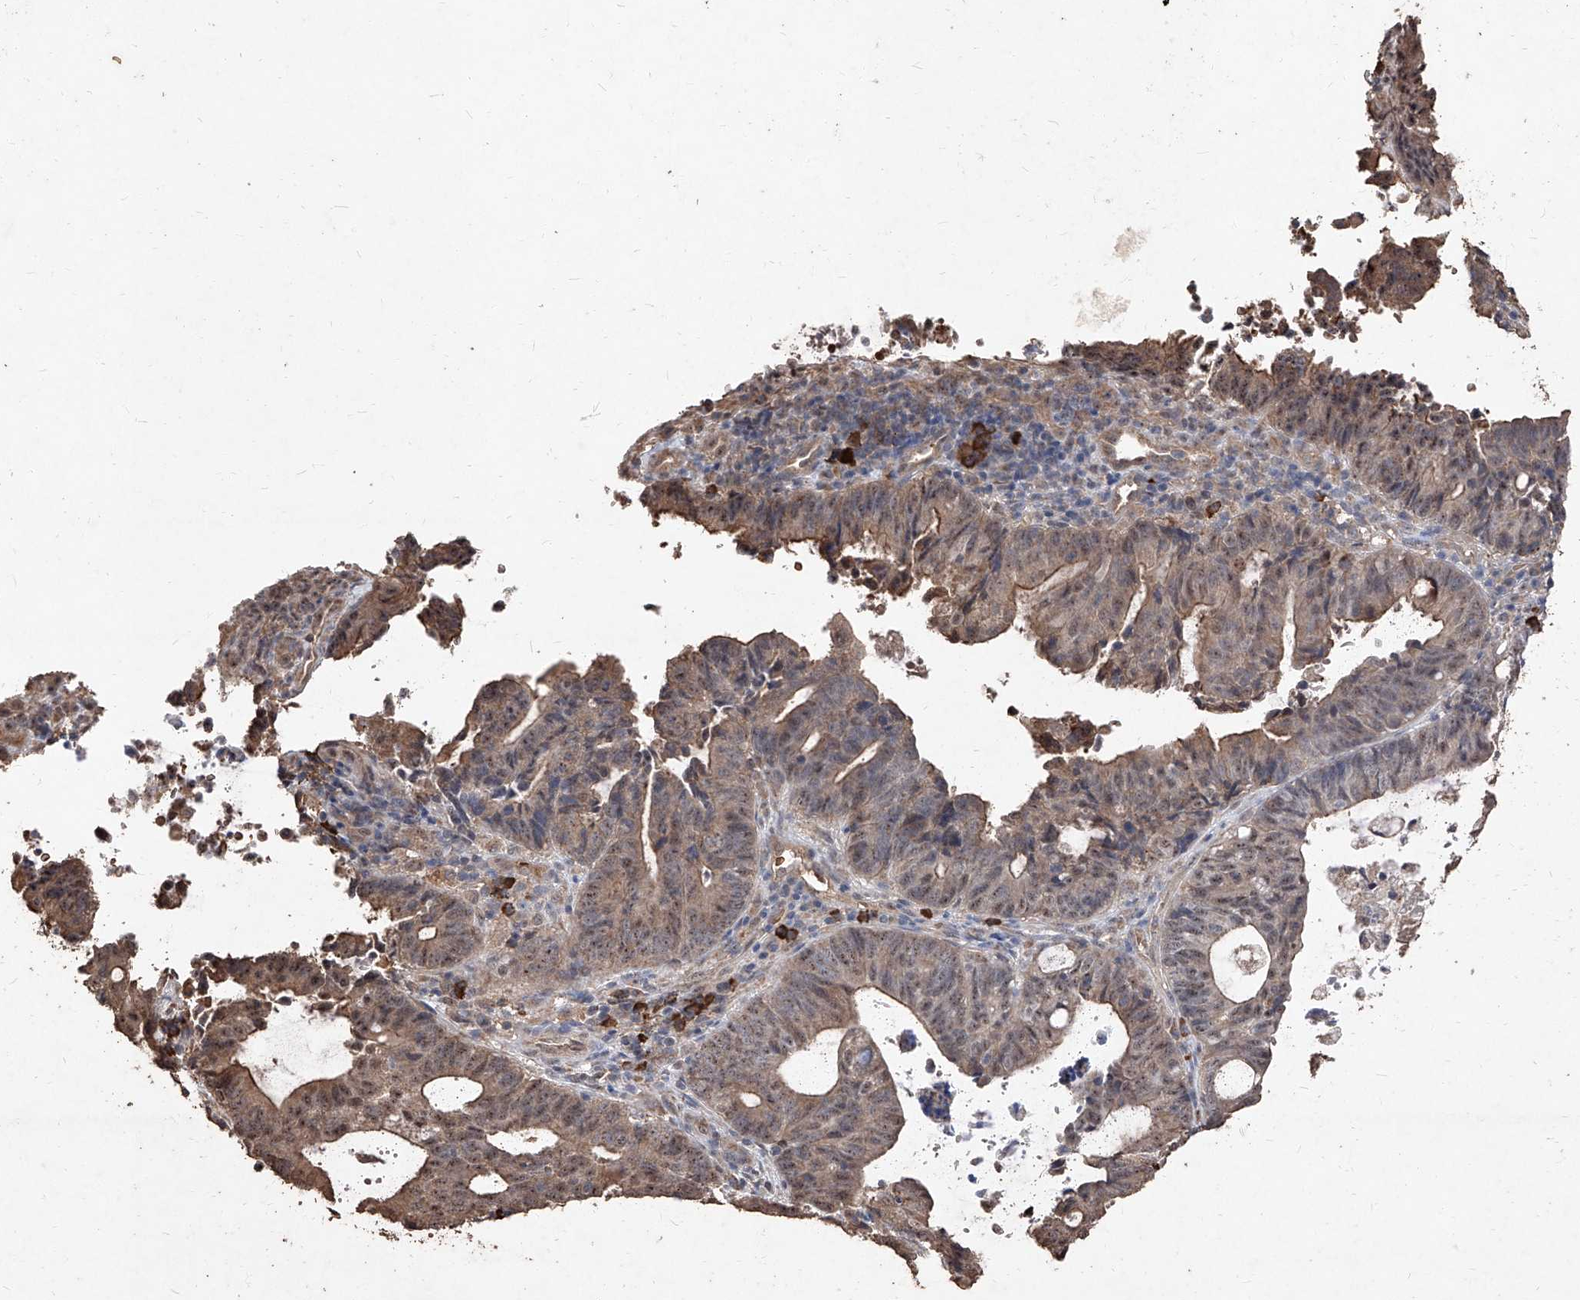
{"staining": {"intensity": "moderate", "quantity": ">75%", "location": "cytoplasmic/membranous,nuclear"}, "tissue": "endometrial cancer", "cell_type": "Tumor cells", "image_type": "cancer", "snomed": [{"axis": "morphology", "description": "Adenocarcinoma, NOS"}, {"axis": "topography", "description": "Uterus"}], "caption": "Tumor cells exhibit moderate cytoplasmic/membranous and nuclear staining in approximately >75% of cells in endometrial adenocarcinoma. Using DAB (brown) and hematoxylin (blue) stains, captured at high magnification using brightfield microscopy.", "gene": "EML1", "patient": {"sex": "female", "age": 83}}